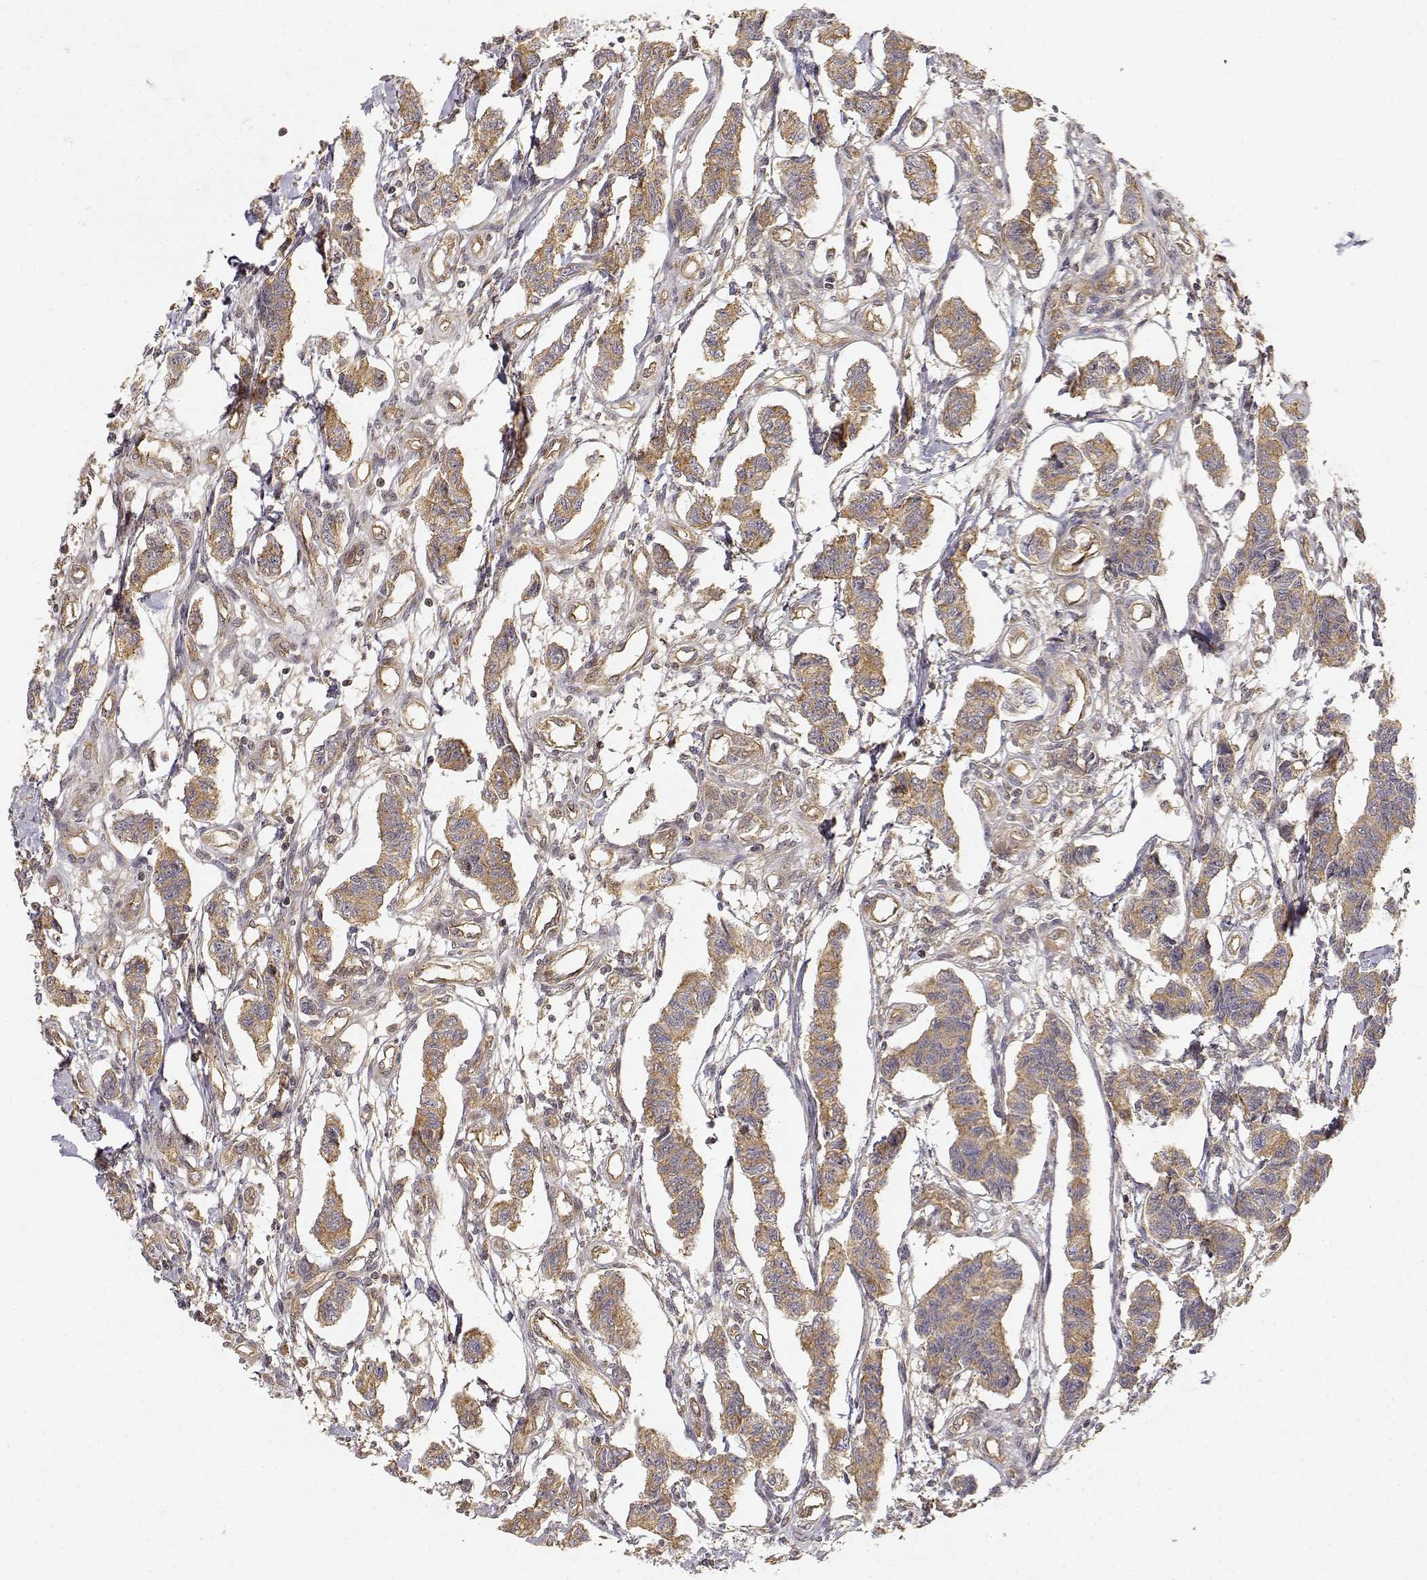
{"staining": {"intensity": "moderate", "quantity": ">75%", "location": "cytoplasmic/membranous"}, "tissue": "carcinoid", "cell_type": "Tumor cells", "image_type": "cancer", "snomed": [{"axis": "morphology", "description": "Carcinoid, malignant, NOS"}, {"axis": "topography", "description": "Kidney"}], "caption": "The micrograph reveals staining of carcinoid, revealing moderate cytoplasmic/membranous protein positivity (brown color) within tumor cells. (brown staining indicates protein expression, while blue staining denotes nuclei).", "gene": "CDK5RAP2", "patient": {"sex": "female", "age": 41}}